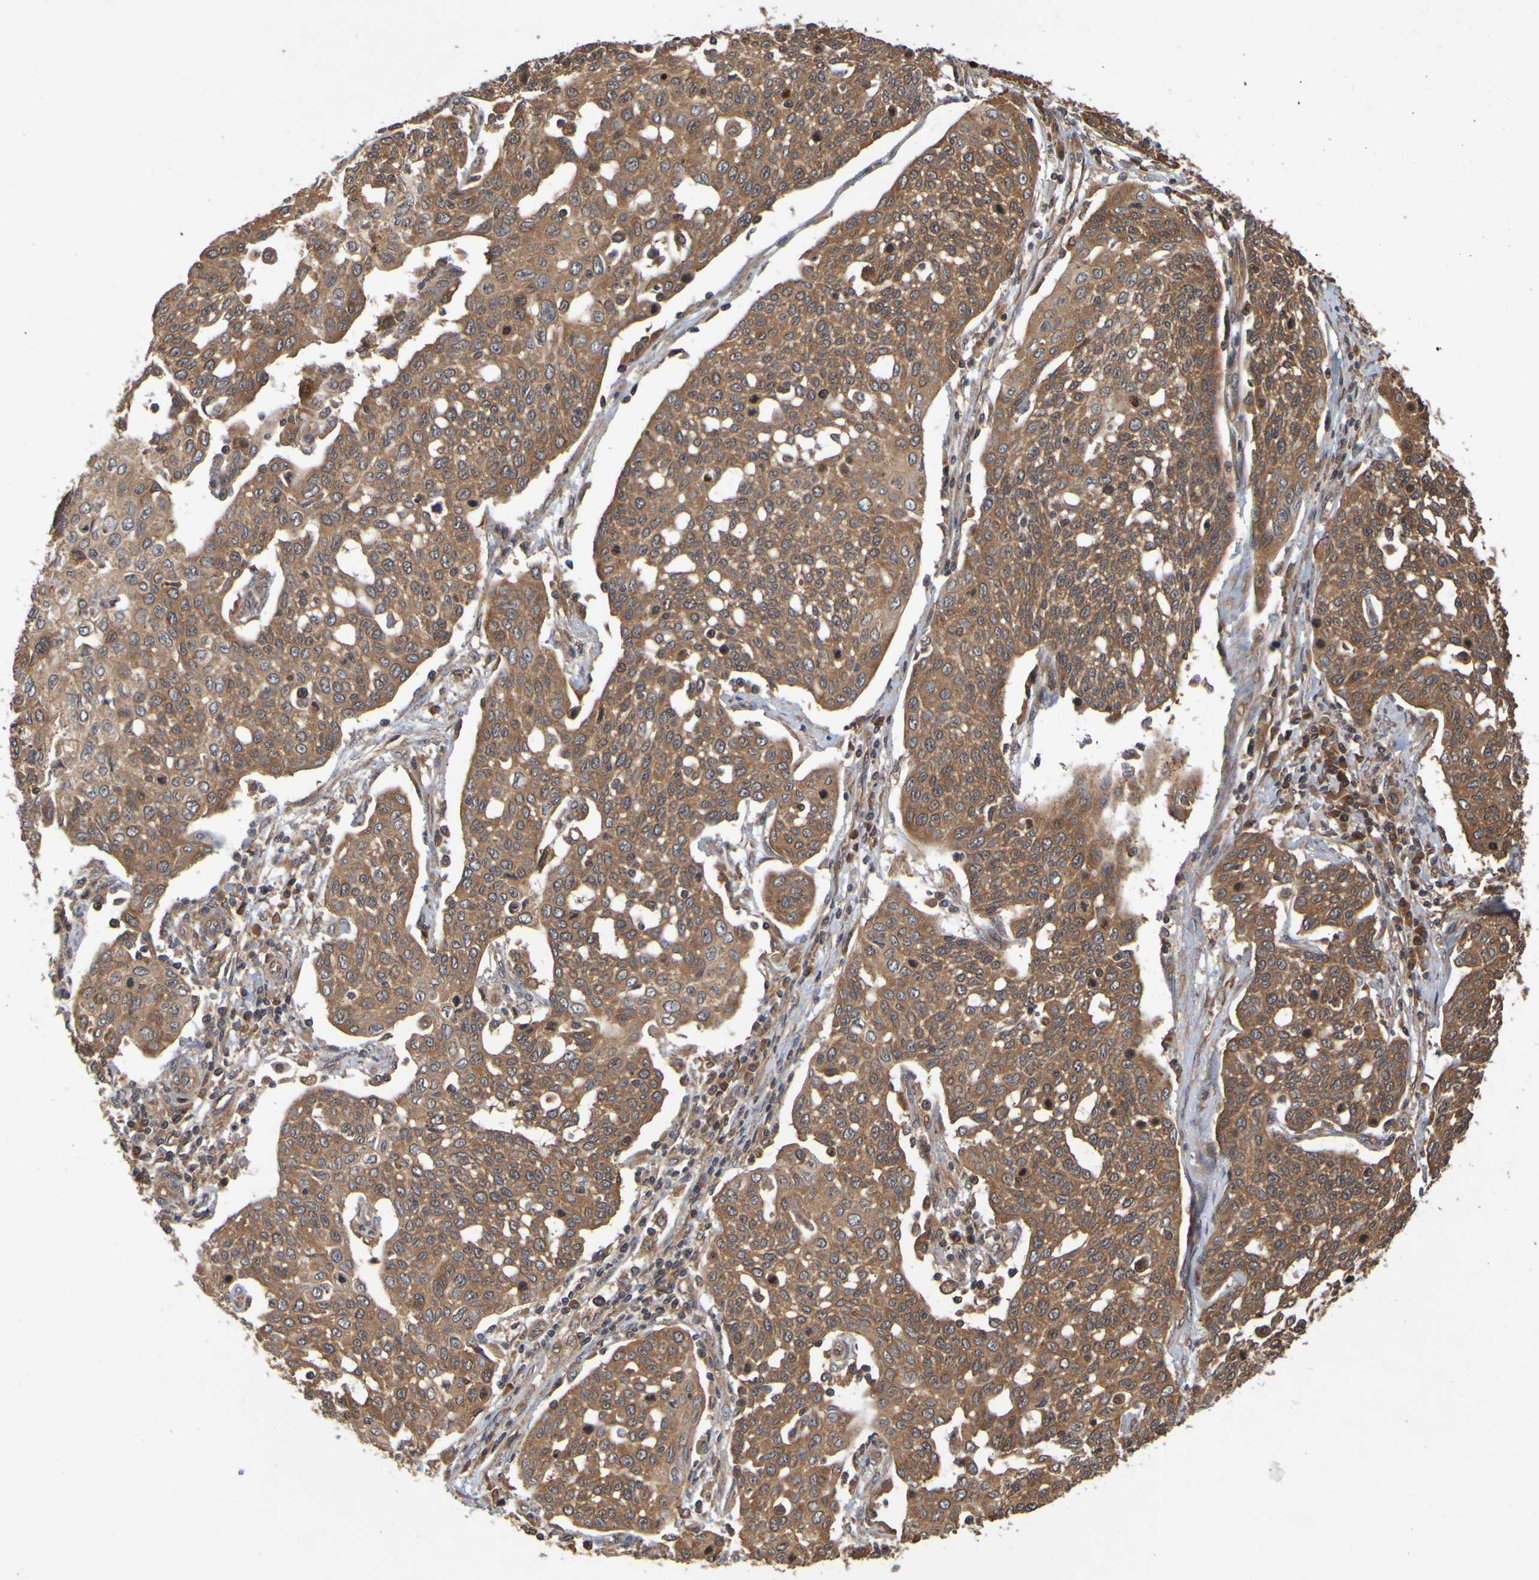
{"staining": {"intensity": "strong", "quantity": ">75%", "location": "cytoplasmic/membranous"}, "tissue": "cervical cancer", "cell_type": "Tumor cells", "image_type": "cancer", "snomed": [{"axis": "morphology", "description": "Squamous cell carcinoma, NOS"}, {"axis": "topography", "description": "Cervix"}], "caption": "Cervical squamous cell carcinoma stained with a brown dye shows strong cytoplasmic/membranous positive positivity in approximately >75% of tumor cells.", "gene": "OCRL", "patient": {"sex": "female", "age": 34}}